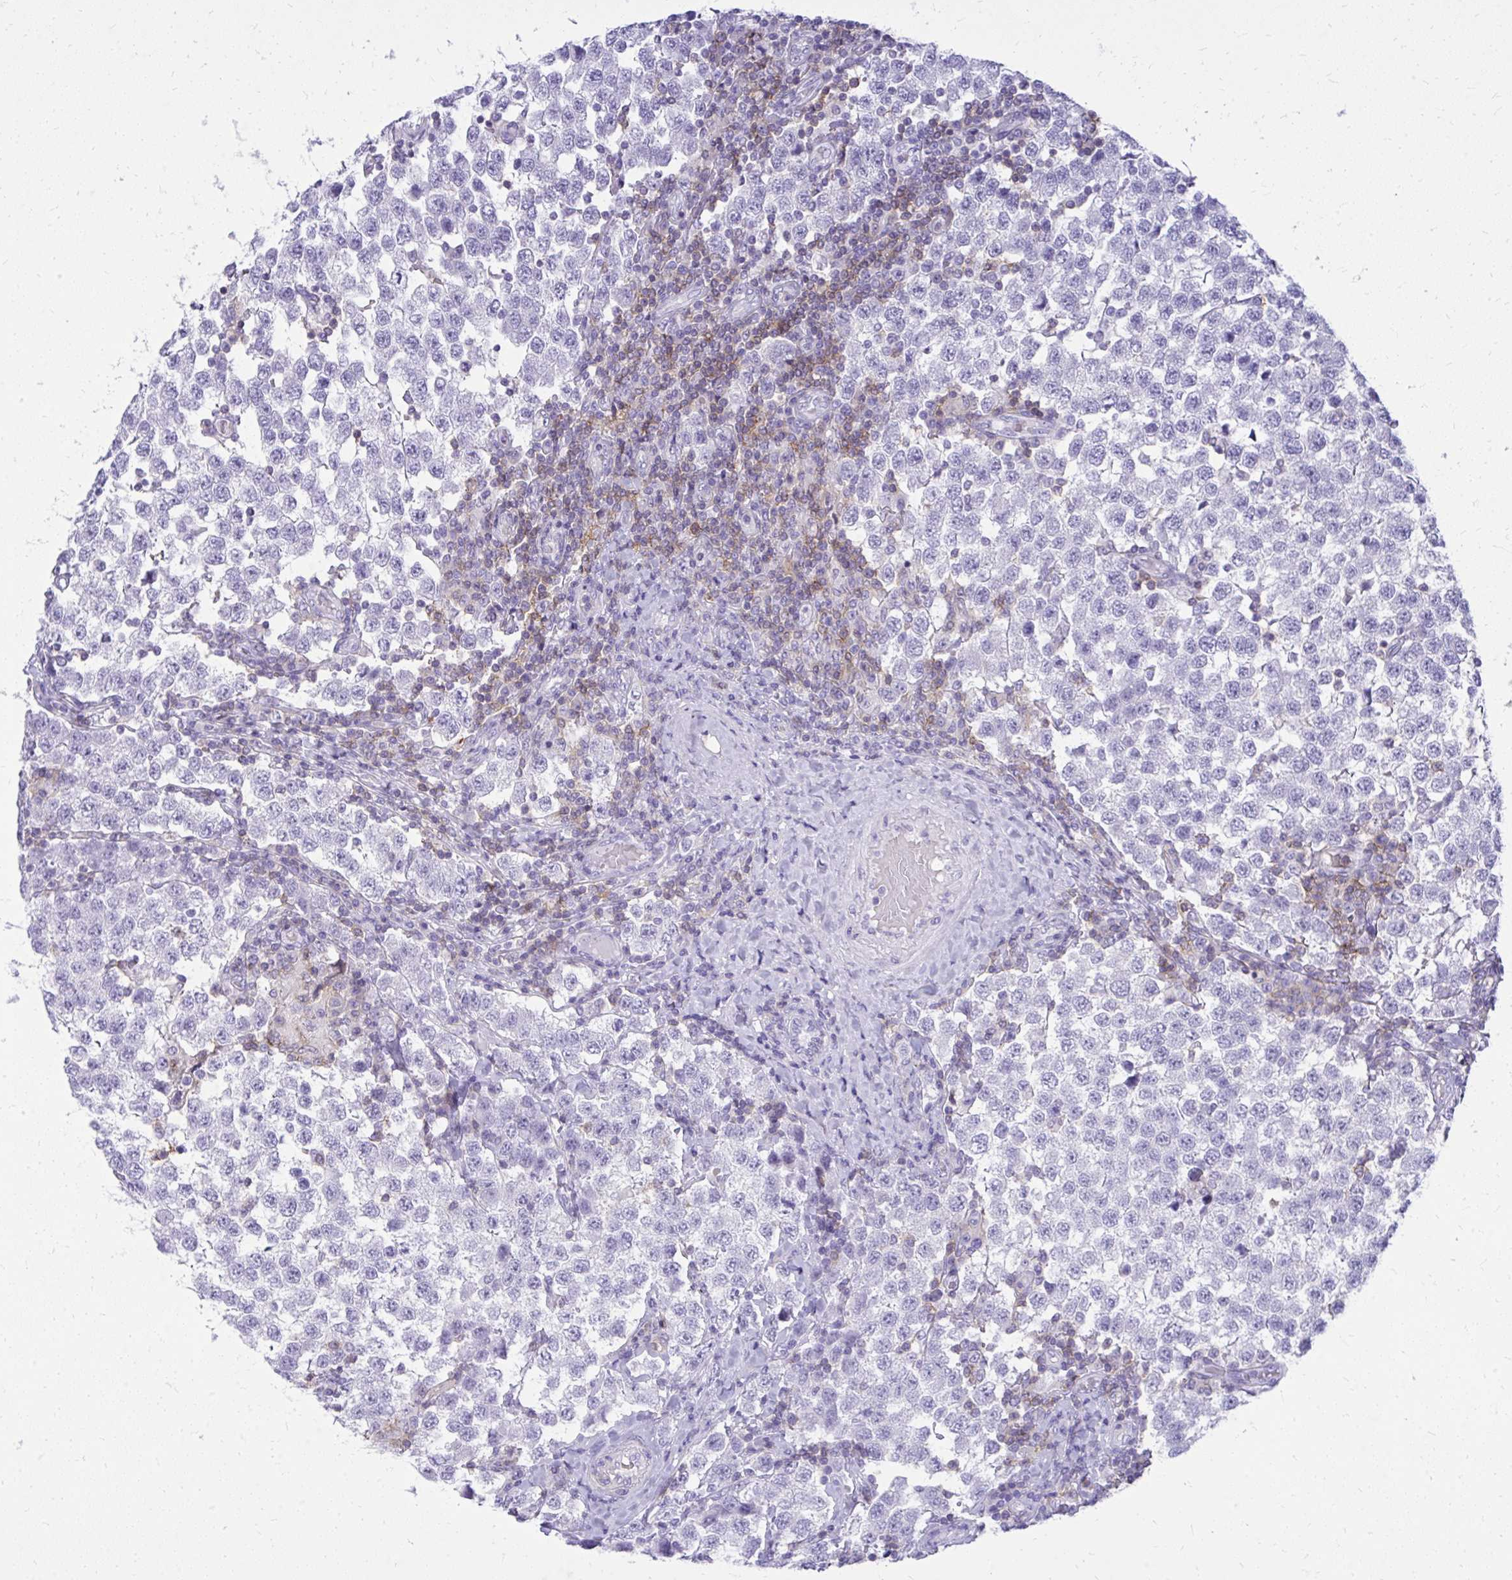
{"staining": {"intensity": "negative", "quantity": "none", "location": "none"}, "tissue": "testis cancer", "cell_type": "Tumor cells", "image_type": "cancer", "snomed": [{"axis": "morphology", "description": "Seminoma, NOS"}, {"axis": "topography", "description": "Testis"}], "caption": "Tumor cells show no significant protein positivity in testis cancer (seminoma).", "gene": "GPRIN3", "patient": {"sex": "male", "age": 34}}